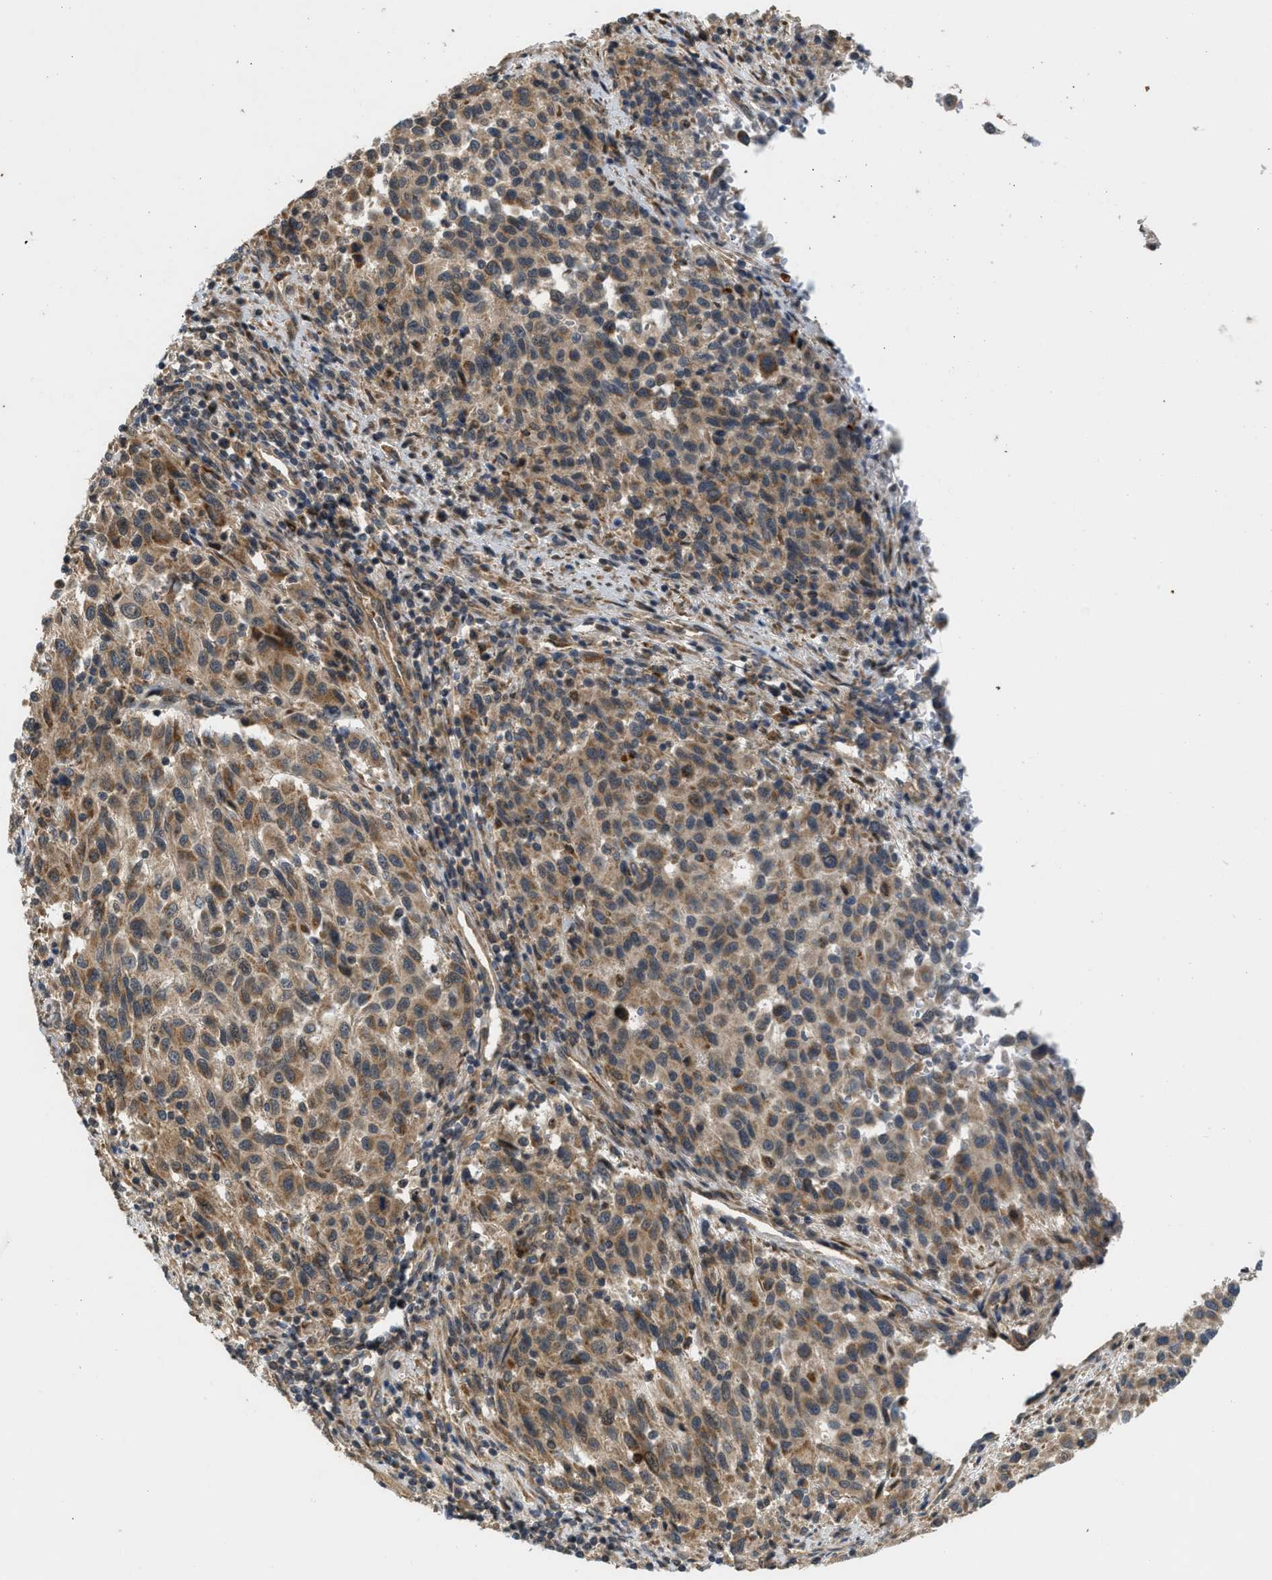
{"staining": {"intensity": "moderate", "quantity": ">75%", "location": "cytoplasmic/membranous"}, "tissue": "melanoma", "cell_type": "Tumor cells", "image_type": "cancer", "snomed": [{"axis": "morphology", "description": "Malignant melanoma, Metastatic site"}, {"axis": "topography", "description": "Lymph node"}], "caption": "DAB immunohistochemical staining of malignant melanoma (metastatic site) demonstrates moderate cytoplasmic/membranous protein positivity in approximately >75% of tumor cells.", "gene": "ADCY8", "patient": {"sex": "male", "age": 61}}